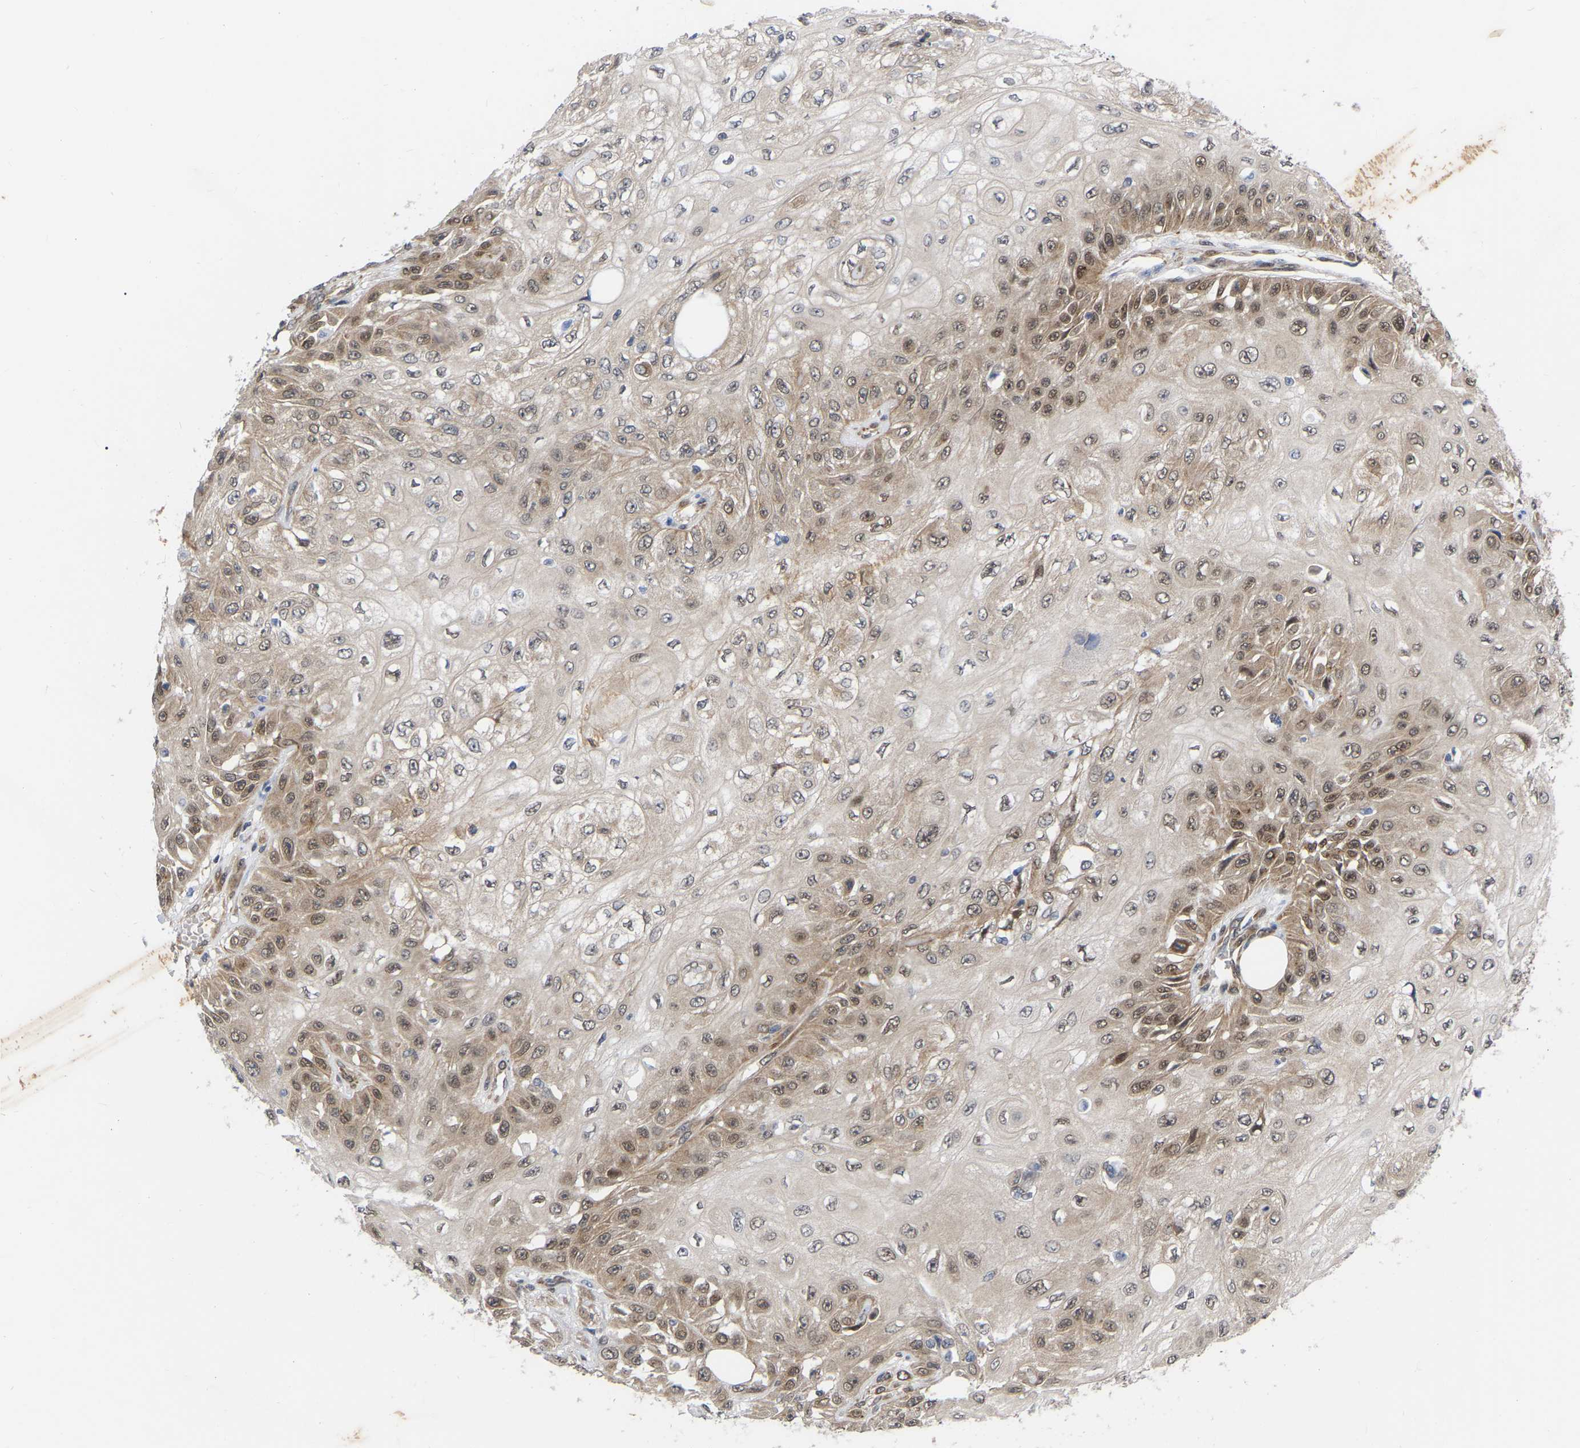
{"staining": {"intensity": "moderate", "quantity": "25%-75%", "location": "cytoplasmic/membranous,nuclear"}, "tissue": "skin cancer", "cell_type": "Tumor cells", "image_type": "cancer", "snomed": [{"axis": "morphology", "description": "Squamous cell carcinoma, NOS"}, {"axis": "morphology", "description": "Squamous cell carcinoma, metastatic, NOS"}, {"axis": "topography", "description": "Skin"}, {"axis": "topography", "description": "Lymph node"}], "caption": "A histopathology image showing moderate cytoplasmic/membranous and nuclear expression in approximately 25%-75% of tumor cells in skin metastatic squamous cell carcinoma, as visualized by brown immunohistochemical staining.", "gene": "UBE4B", "patient": {"sex": "male", "age": 75}}